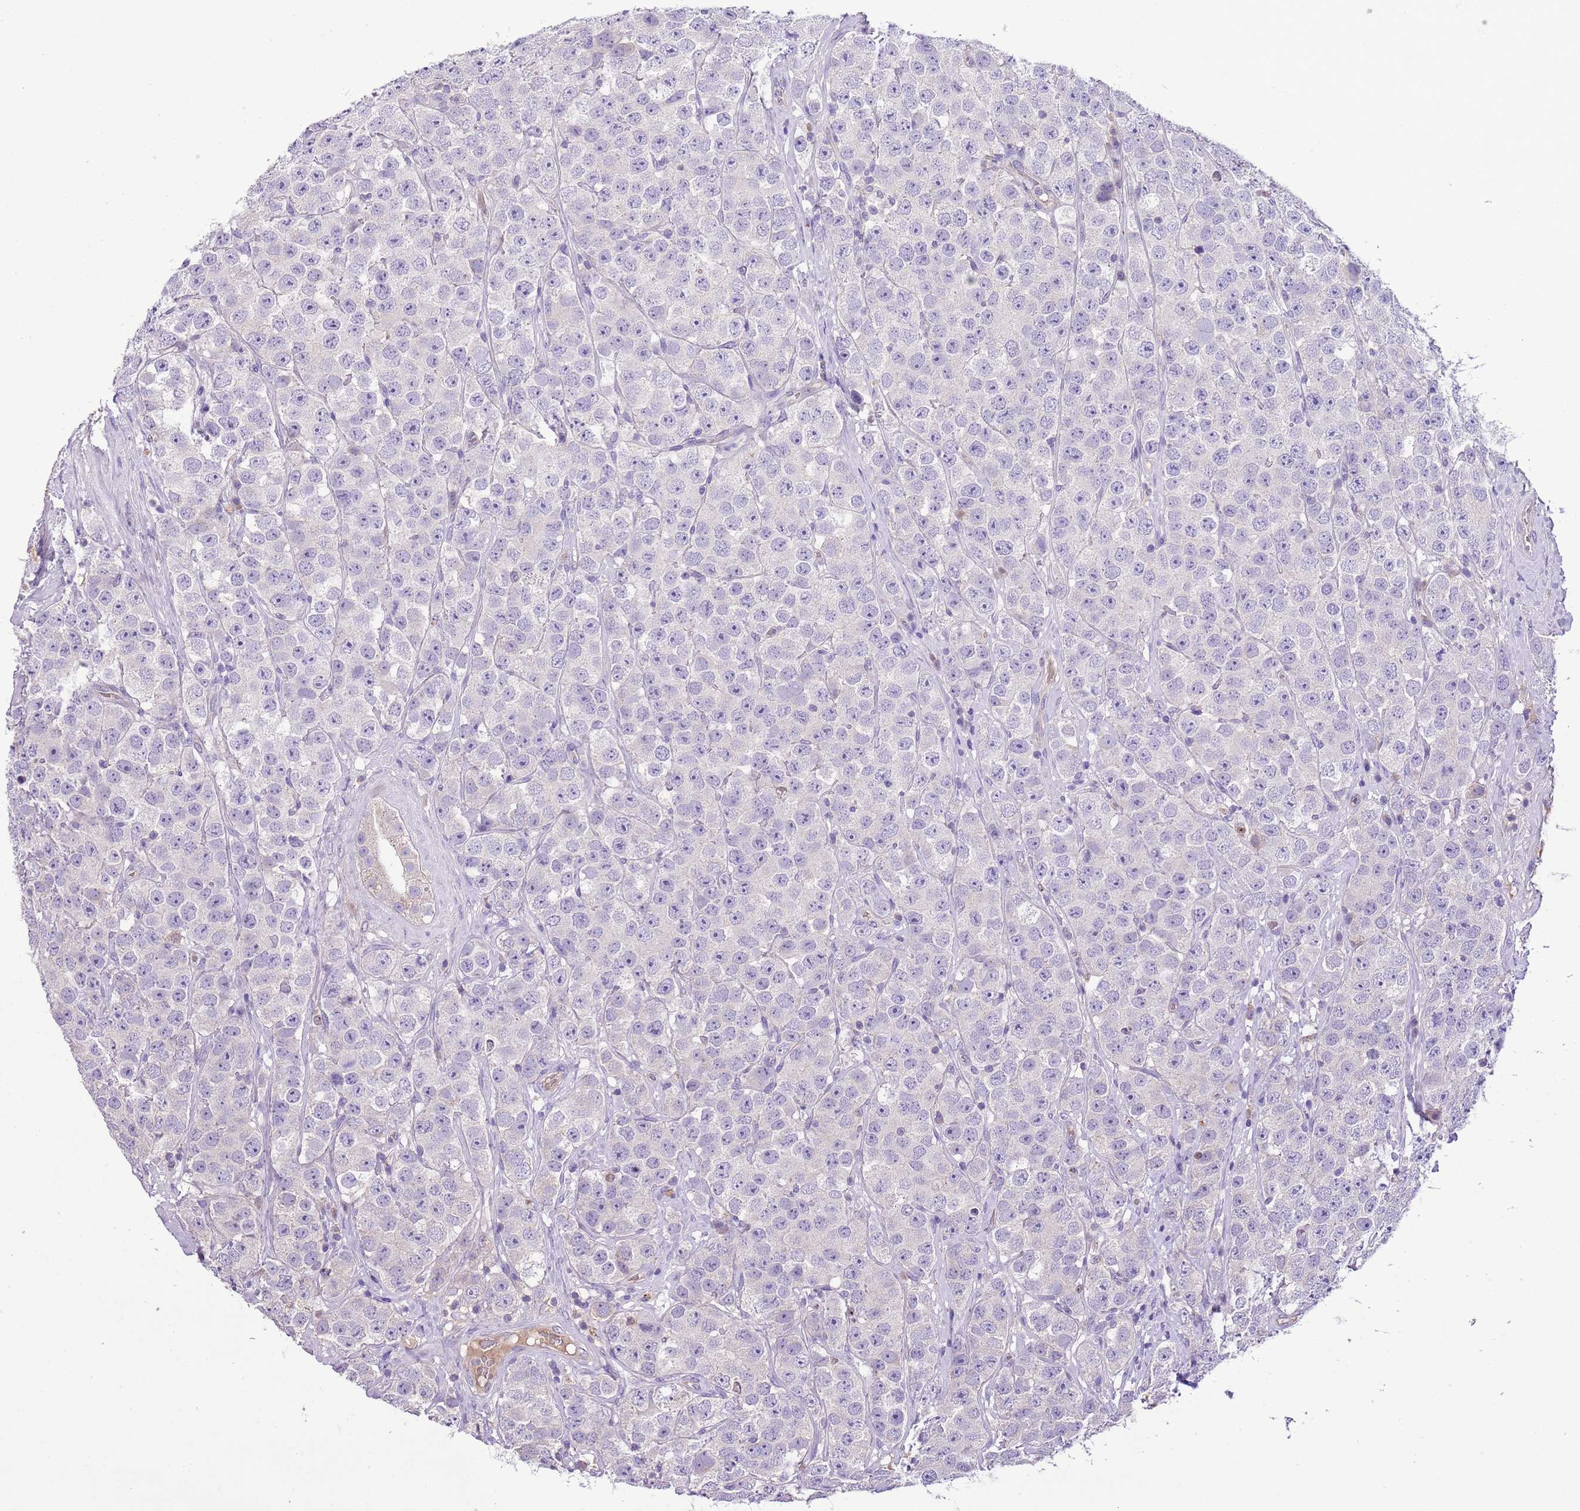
{"staining": {"intensity": "negative", "quantity": "none", "location": "none"}, "tissue": "testis cancer", "cell_type": "Tumor cells", "image_type": "cancer", "snomed": [{"axis": "morphology", "description": "Seminoma, NOS"}, {"axis": "topography", "description": "Testis"}], "caption": "DAB (3,3'-diaminobenzidine) immunohistochemical staining of testis cancer shows no significant expression in tumor cells.", "gene": "HES3", "patient": {"sex": "male", "age": 28}}